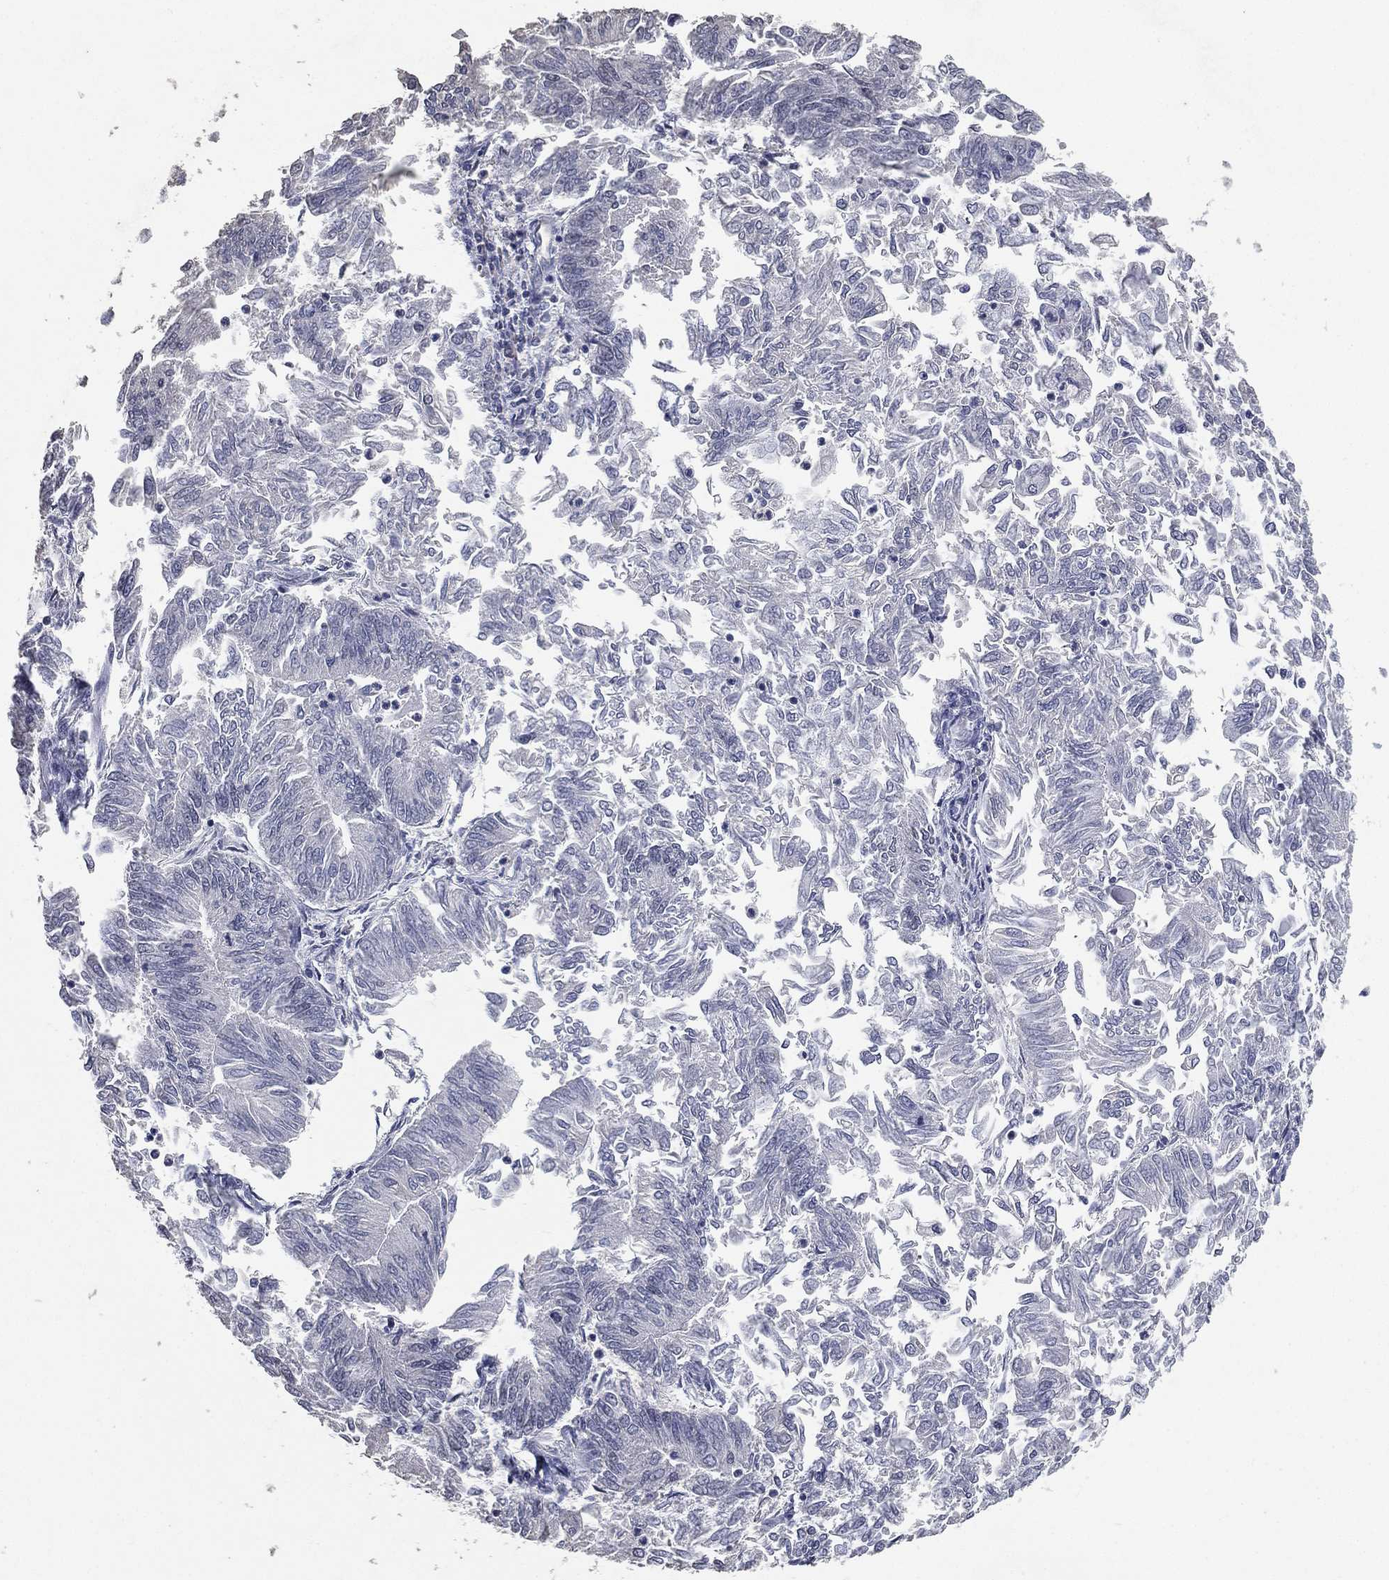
{"staining": {"intensity": "negative", "quantity": "none", "location": "none"}, "tissue": "endometrial cancer", "cell_type": "Tumor cells", "image_type": "cancer", "snomed": [{"axis": "morphology", "description": "Adenocarcinoma, NOS"}, {"axis": "topography", "description": "Endometrium"}], "caption": "Tumor cells show no significant expression in adenocarcinoma (endometrial).", "gene": "DSG1", "patient": {"sex": "female", "age": 59}}